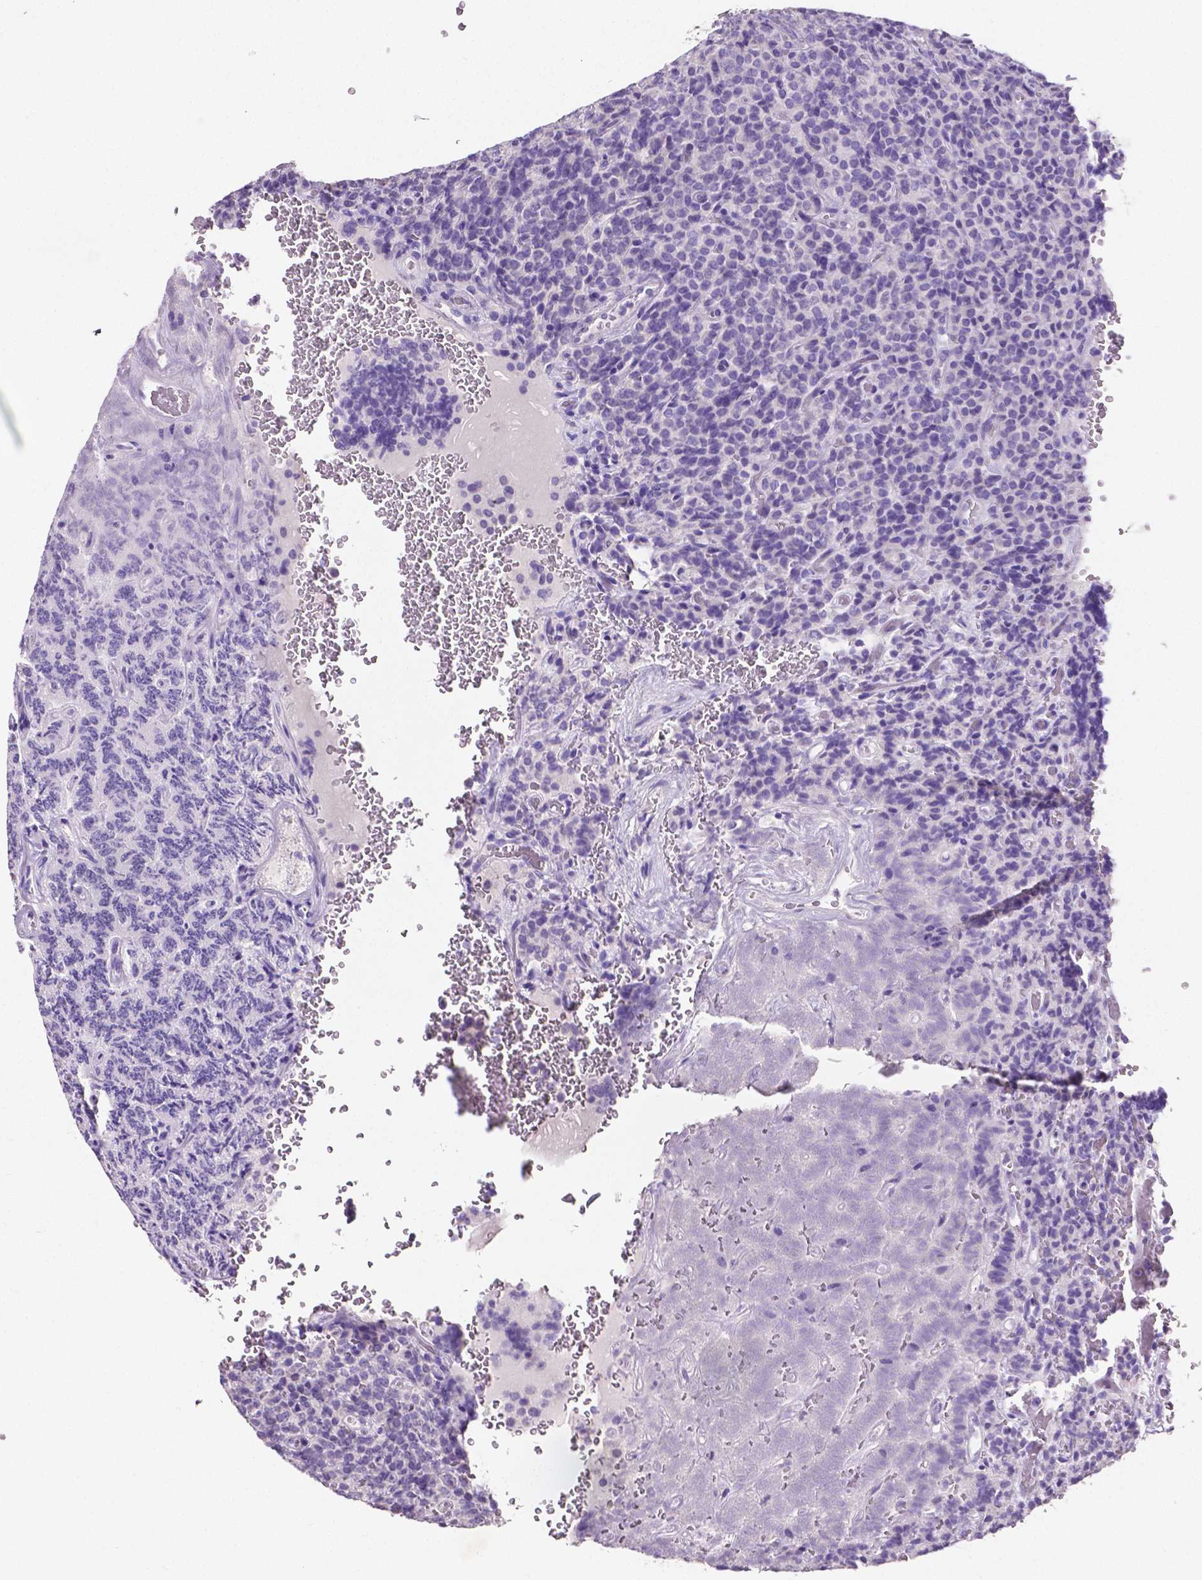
{"staining": {"intensity": "negative", "quantity": "none", "location": "none"}, "tissue": "carcinoid", "cell_type": "Tumor cells", "image_type": "cancer", "snomed": [{"axis": "morphology", "description": "Carcinoid, malignant, NOS"}, {"axis": "topography", "description": "Pancreas"}], "caption": "Tumor cells show no significant protein positivity in carcinoid.", "gene": "SLC22A2", "patient": {"sex": "male", "age": 36}}